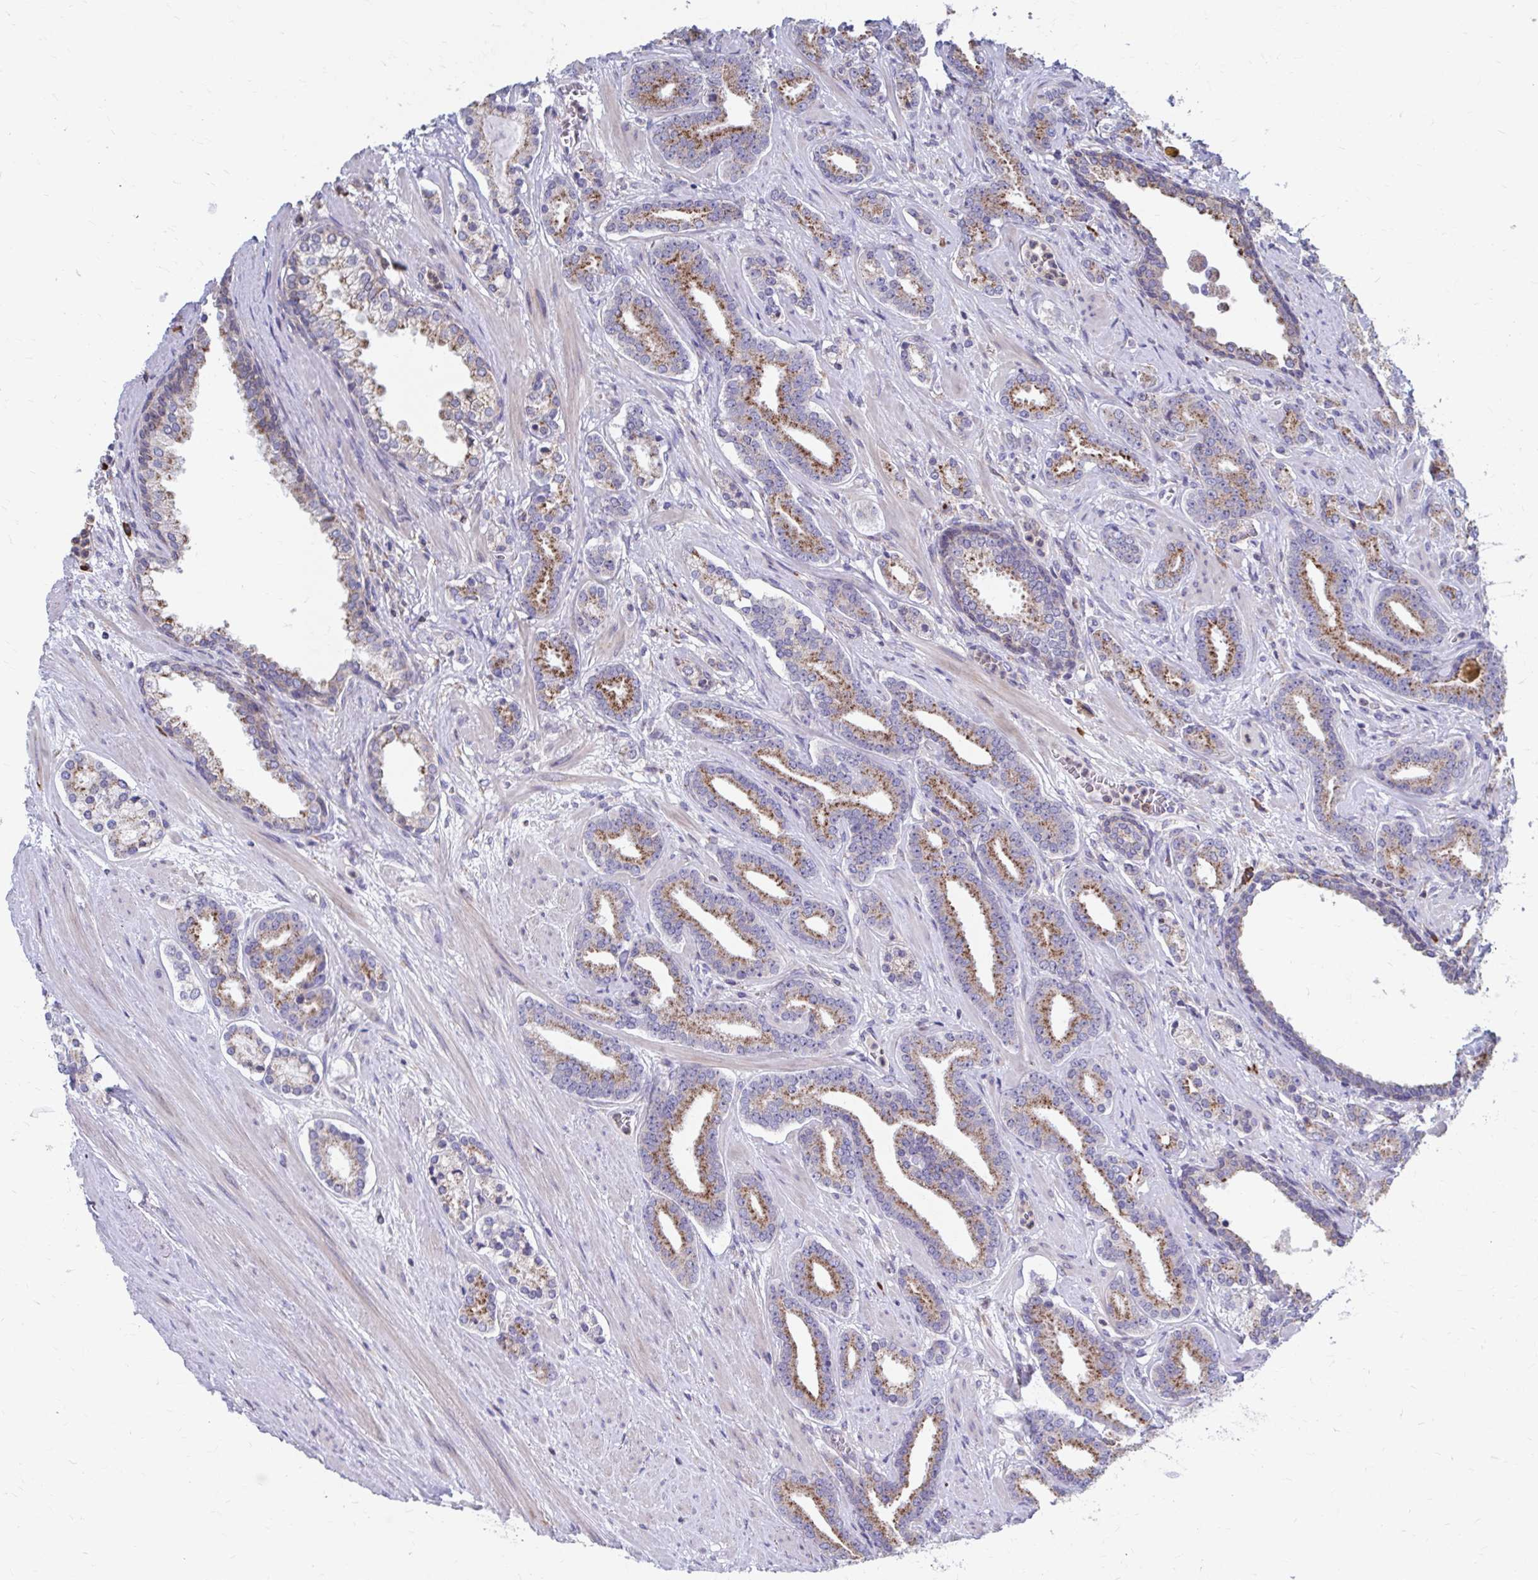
{"staining": {"intensity": "moderate", "quantity": ">75%", "location": "cytoplasmic/membranous"}, "tissue": "prostate cancer", "cell_type": "Tumor cells", "image_type": "cancer", "snomed": [{"axis": "morphology", "description": "Adenocarcinoma, High grade"}, {"axis": "topography", "description": "Prostate"}], "caption": "The histopathology image reveals a brown stain indicating the presence of a protein in the cytoplasmic/membranous of tumor cells in high-grade adenocarcinoma (prostate).", "gene": "FKBP2", "patient": {"sex": "male", "age": 60}}